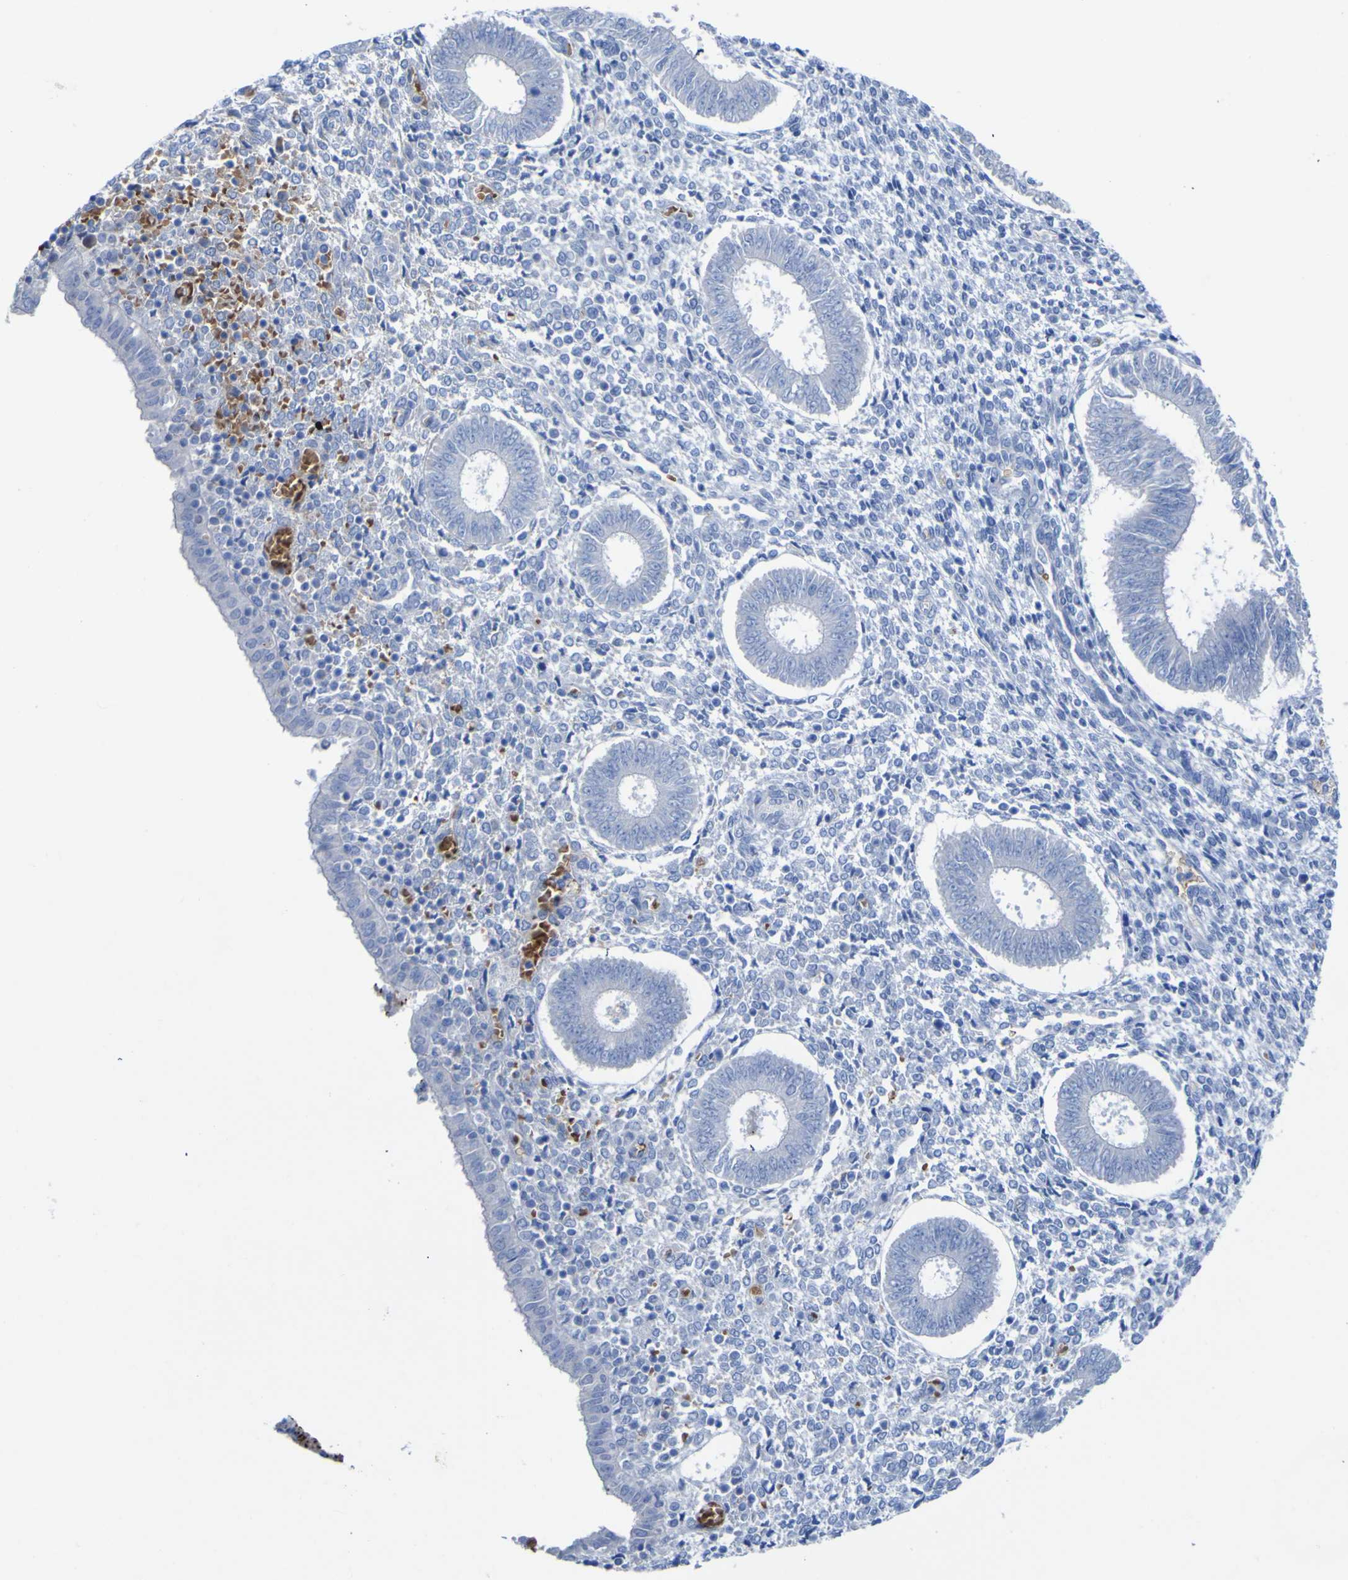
{"staining": {"intensity": "negative", "quantity": "none", "location": "none"}, "tissue": "endometrium", "cell_type": "Cells in endometrial stroma", "image_type": "normal", "snomed": [{"axis": "morphology", "description": "Normal tissue, NOS"}, {"axis": "topography", "description": "Endometrium"}], "caption": "This histopathology image is of normal endometrium stained with immunohistochemistry to label a protein in brown with the nuclei are counter-stained blue. There is no positivity in cells in endometrial stroma.", "gene": "GCM1", "patient": {"sex": "female", "age": 35}}